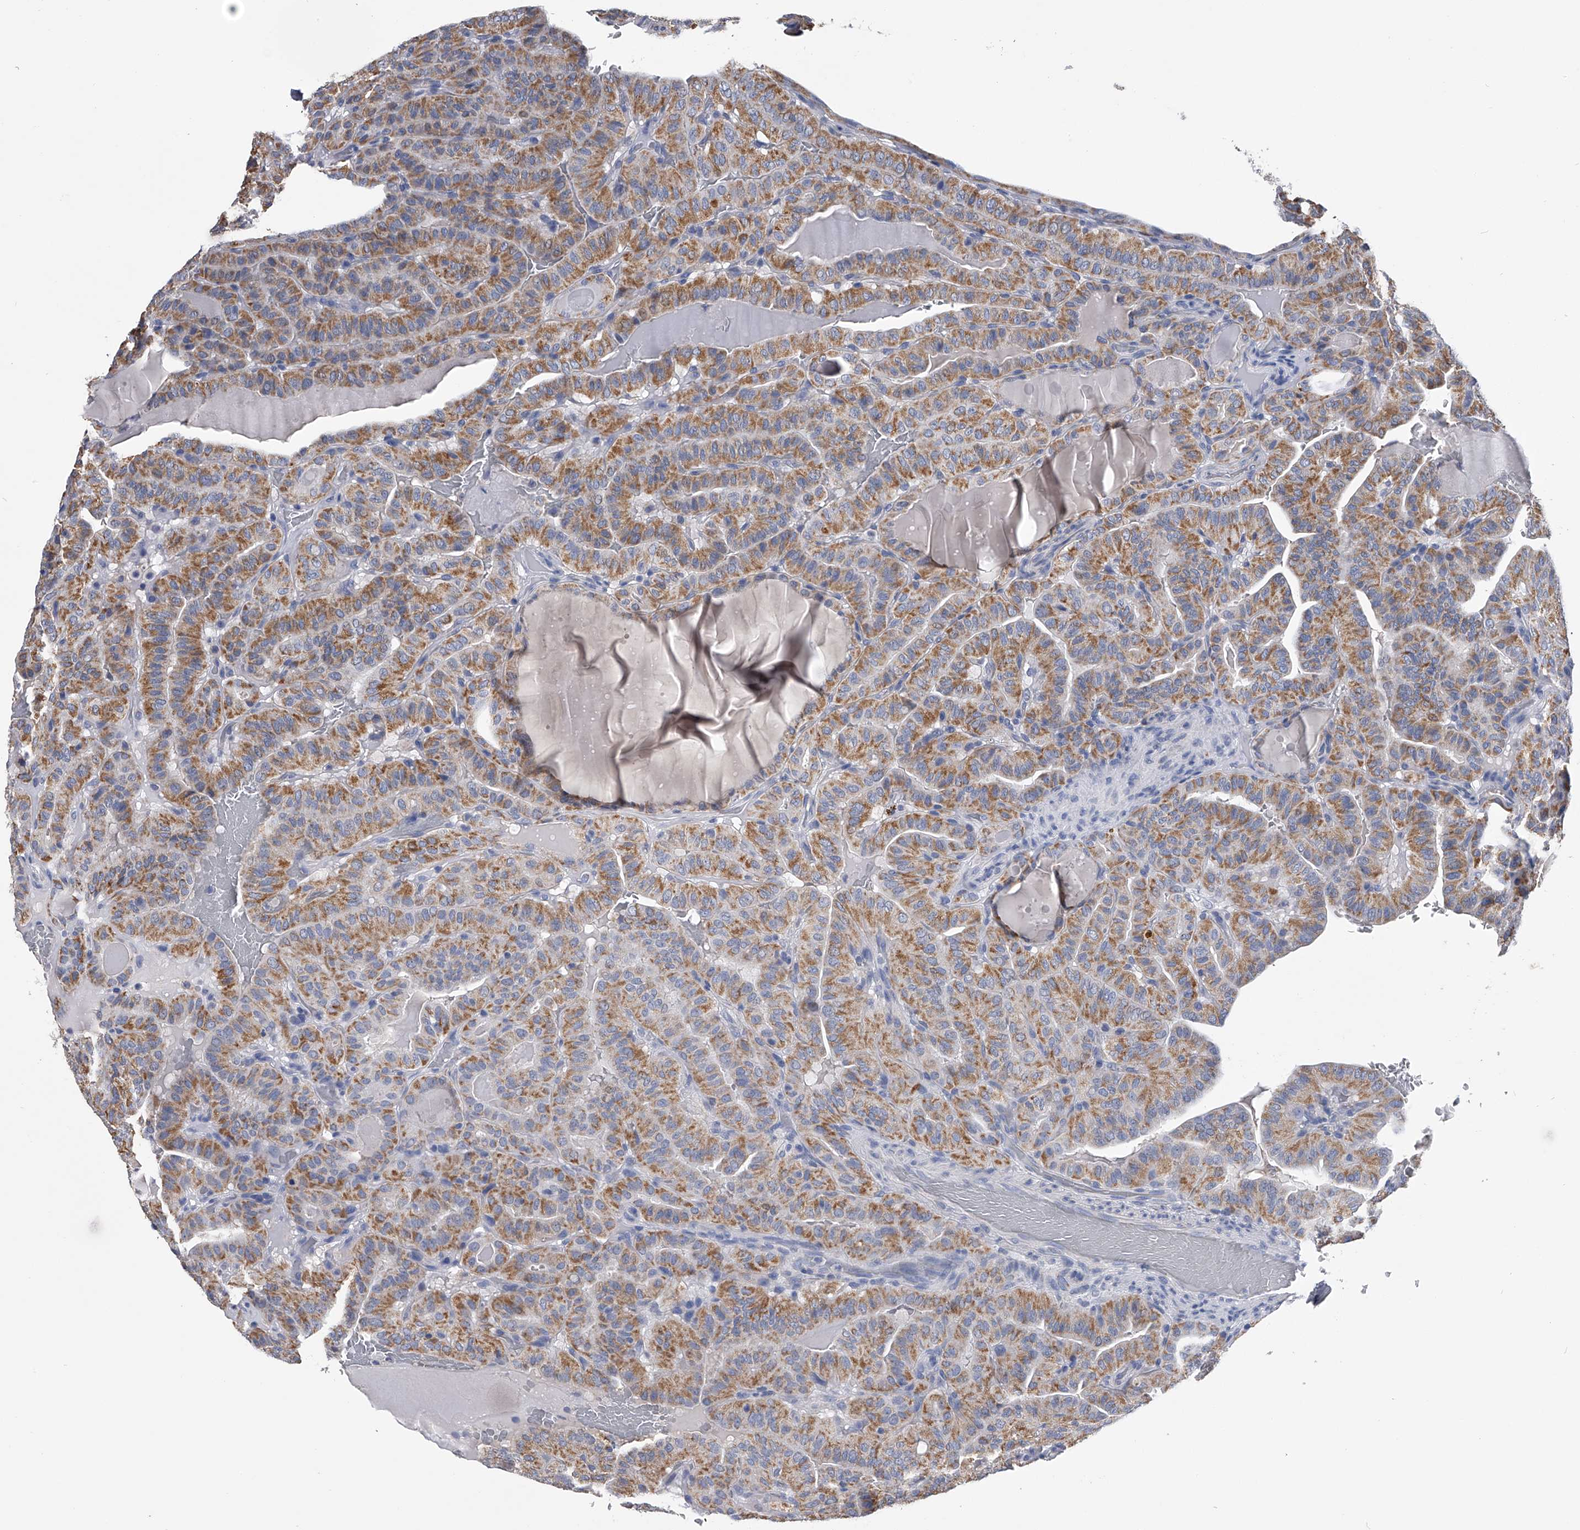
{"staining": {"intensity": "moderate", "quantity": ">75%", "location": "cytoplasmic/membranous"}, "tissue": "thyroid cancer", "cell_type": "Tumor cells", "image_type": "cancer", "snomed": [{"axis": "morphology", "description": "Papillary adenocarcinoma, NOS"}, {"axis": "topography", "description": "Thyroid gland"}], "caption": "This photomicrograph exhibits immunohistochemistry staining of human thyroid papillary adenocarcinoma, with medium moderate cytoplasmic/membranous expression in about >75% of tumor cells.", "gene": "OAT", "patient": {"sex": "male", "age": 77}}